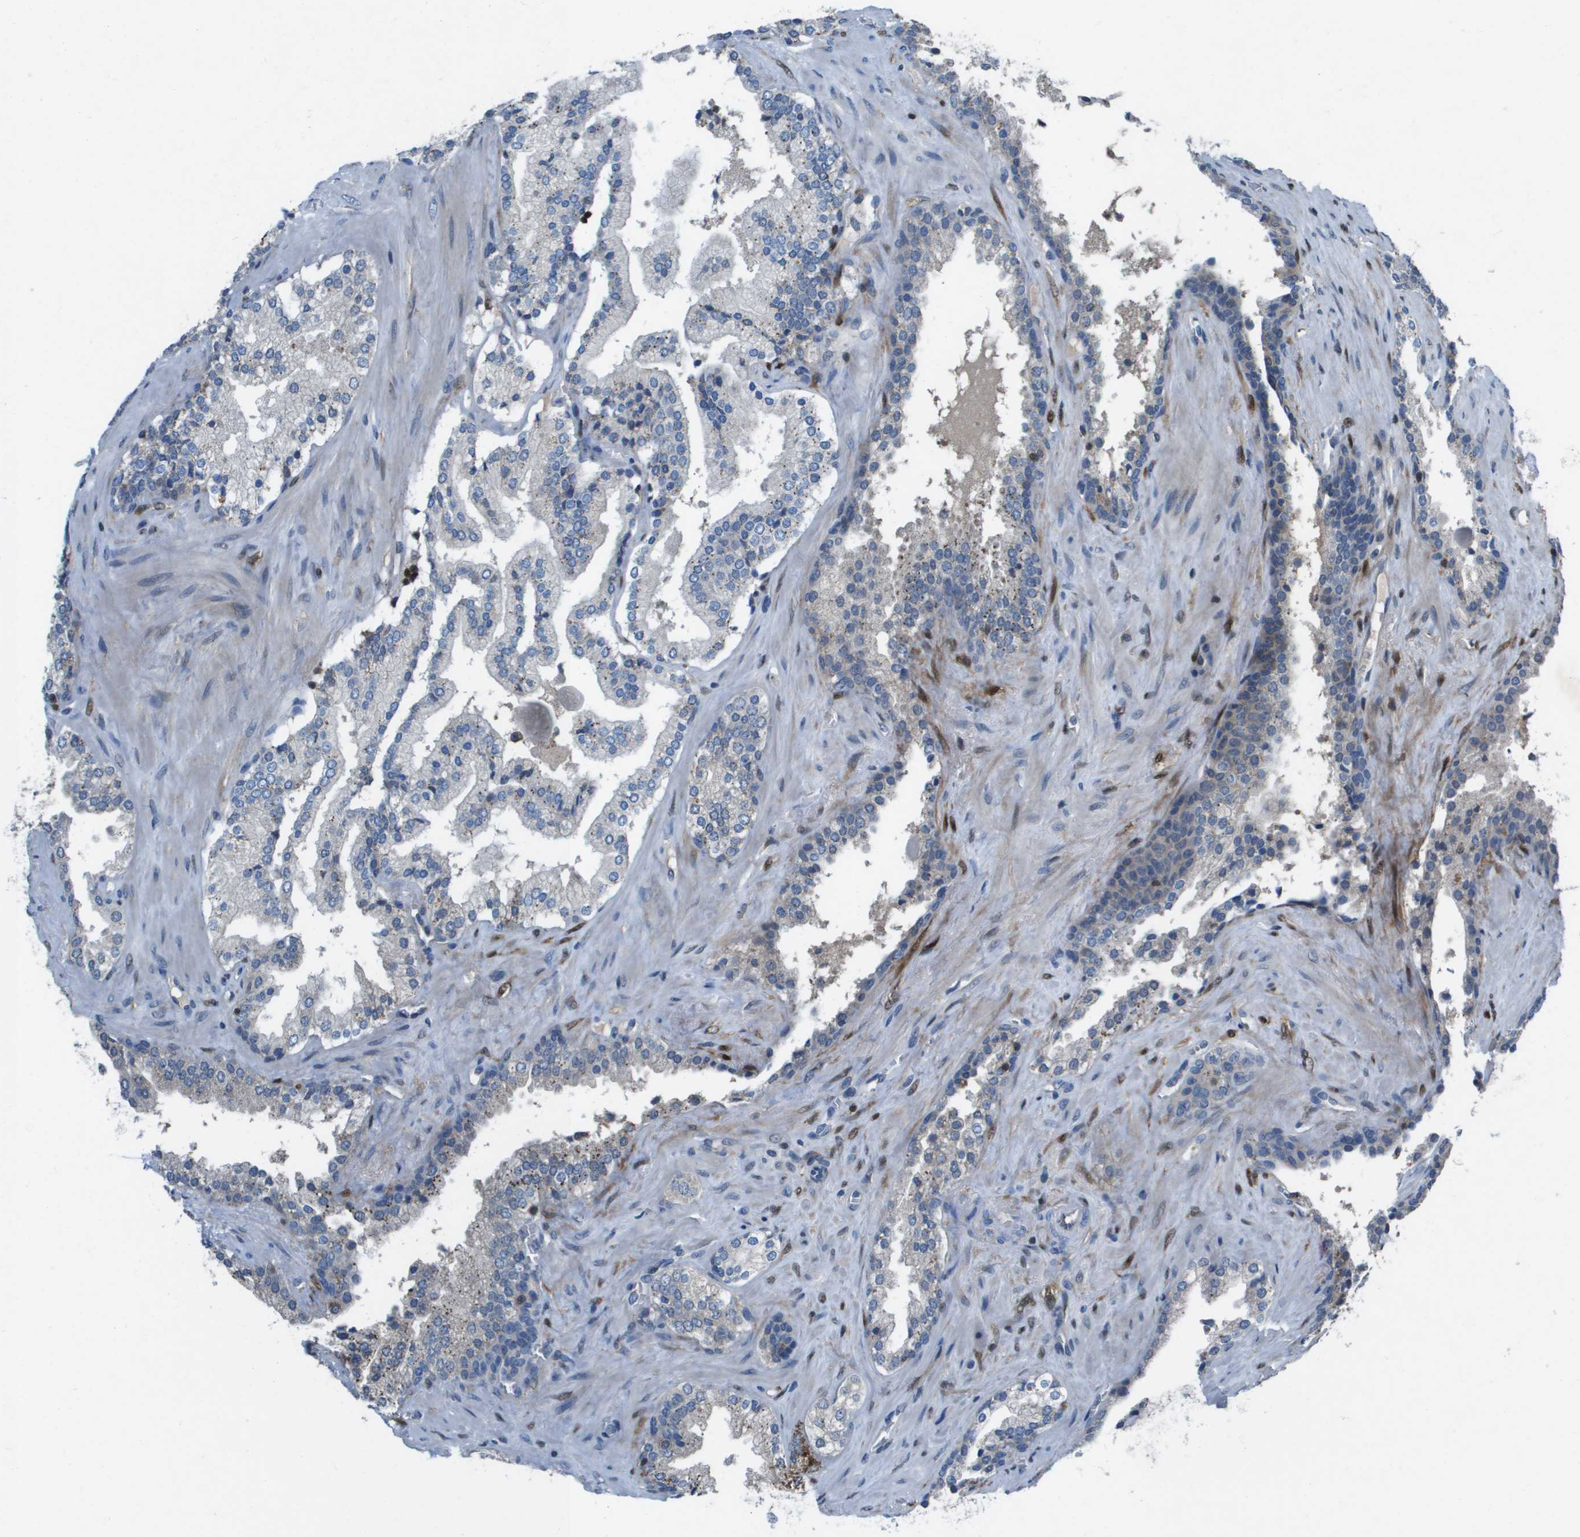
{"staining": {"intensity": "weak", "quantity": "<25%", "location": "cytoplasmic/membranous"}, "tissue": "prostate cancer", "cell_type": "Tumor cells", "image_type": "cancer", "snomed": [{"axis": "morphology", "description": "Adenocarcinoma, High grade"}, {"axis": "topography", "description": "Prostate"}], "caption": "Immunohistochemistry (IHC) image of prostate cancer (high-grade adenocarcinoma) stained for a protein (brown), which reveals no expression in tumor cells.", "gene": "CAMK4", "patient": {"sex": "male", "age": 71}}